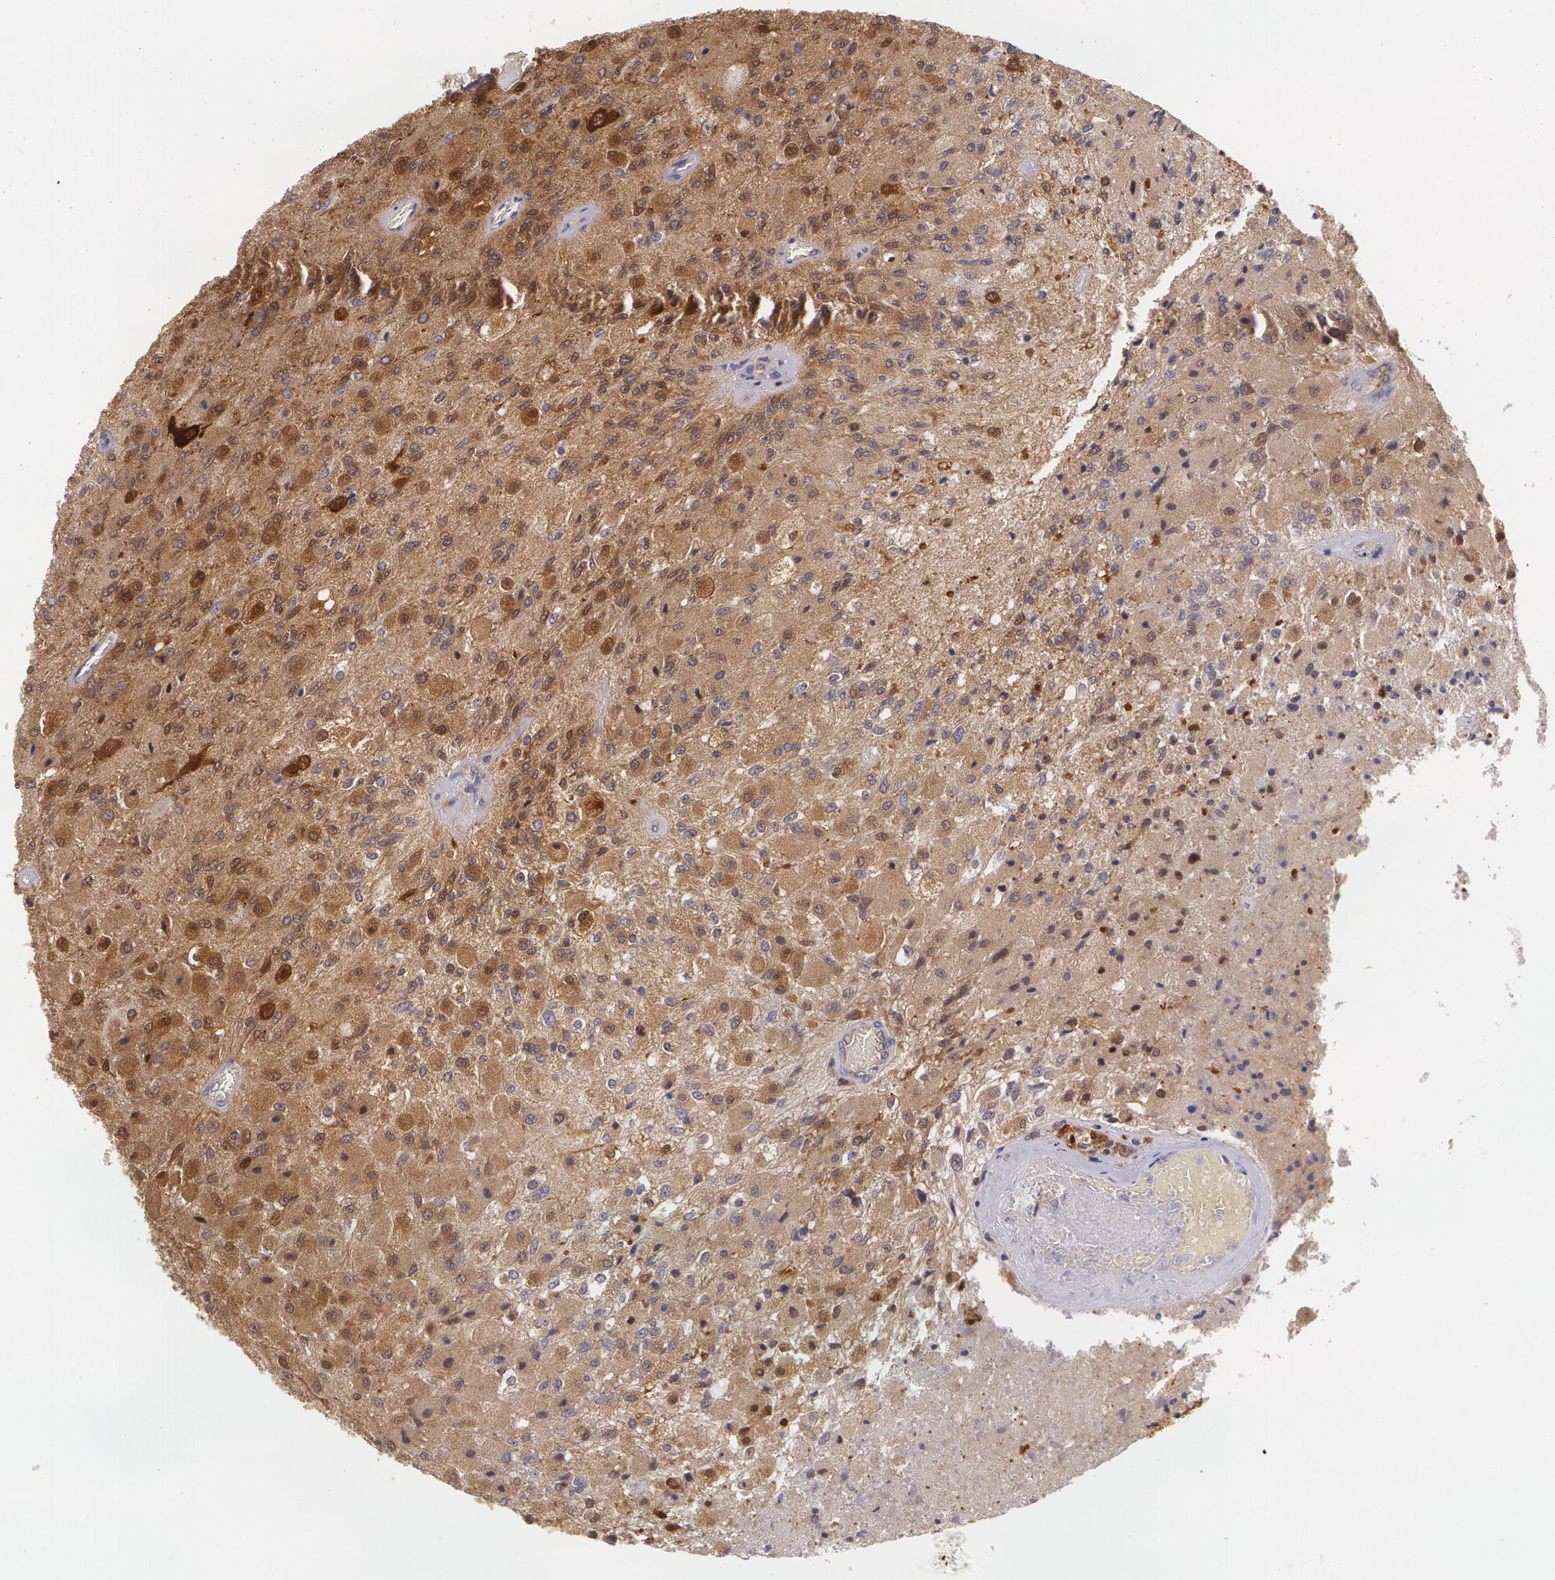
{"staining": {"intensity": "moderate", "quantity": ">75%", "location": "cytoplasmic/membranous"}, "tissue": "glioma", "cell_type": "Tumor cells", "image_type": "cancer", "snomed": [{"axis": "morphology", "description": "Normal tissue, NOS"}, {"axis": "morphology", "description": "Glioma, malignant, High grade"}, {"axis": "topography", "description": "Cerebral cortex"}], "caption": "About >75% of tumor cells in human glioma demonstrate moderate cytoplasmic/membranous protein staining as visualized by brown immunohistochemical staining.", "gene": "HSPH1", "patient": {"sex": "male", "age": 77}}